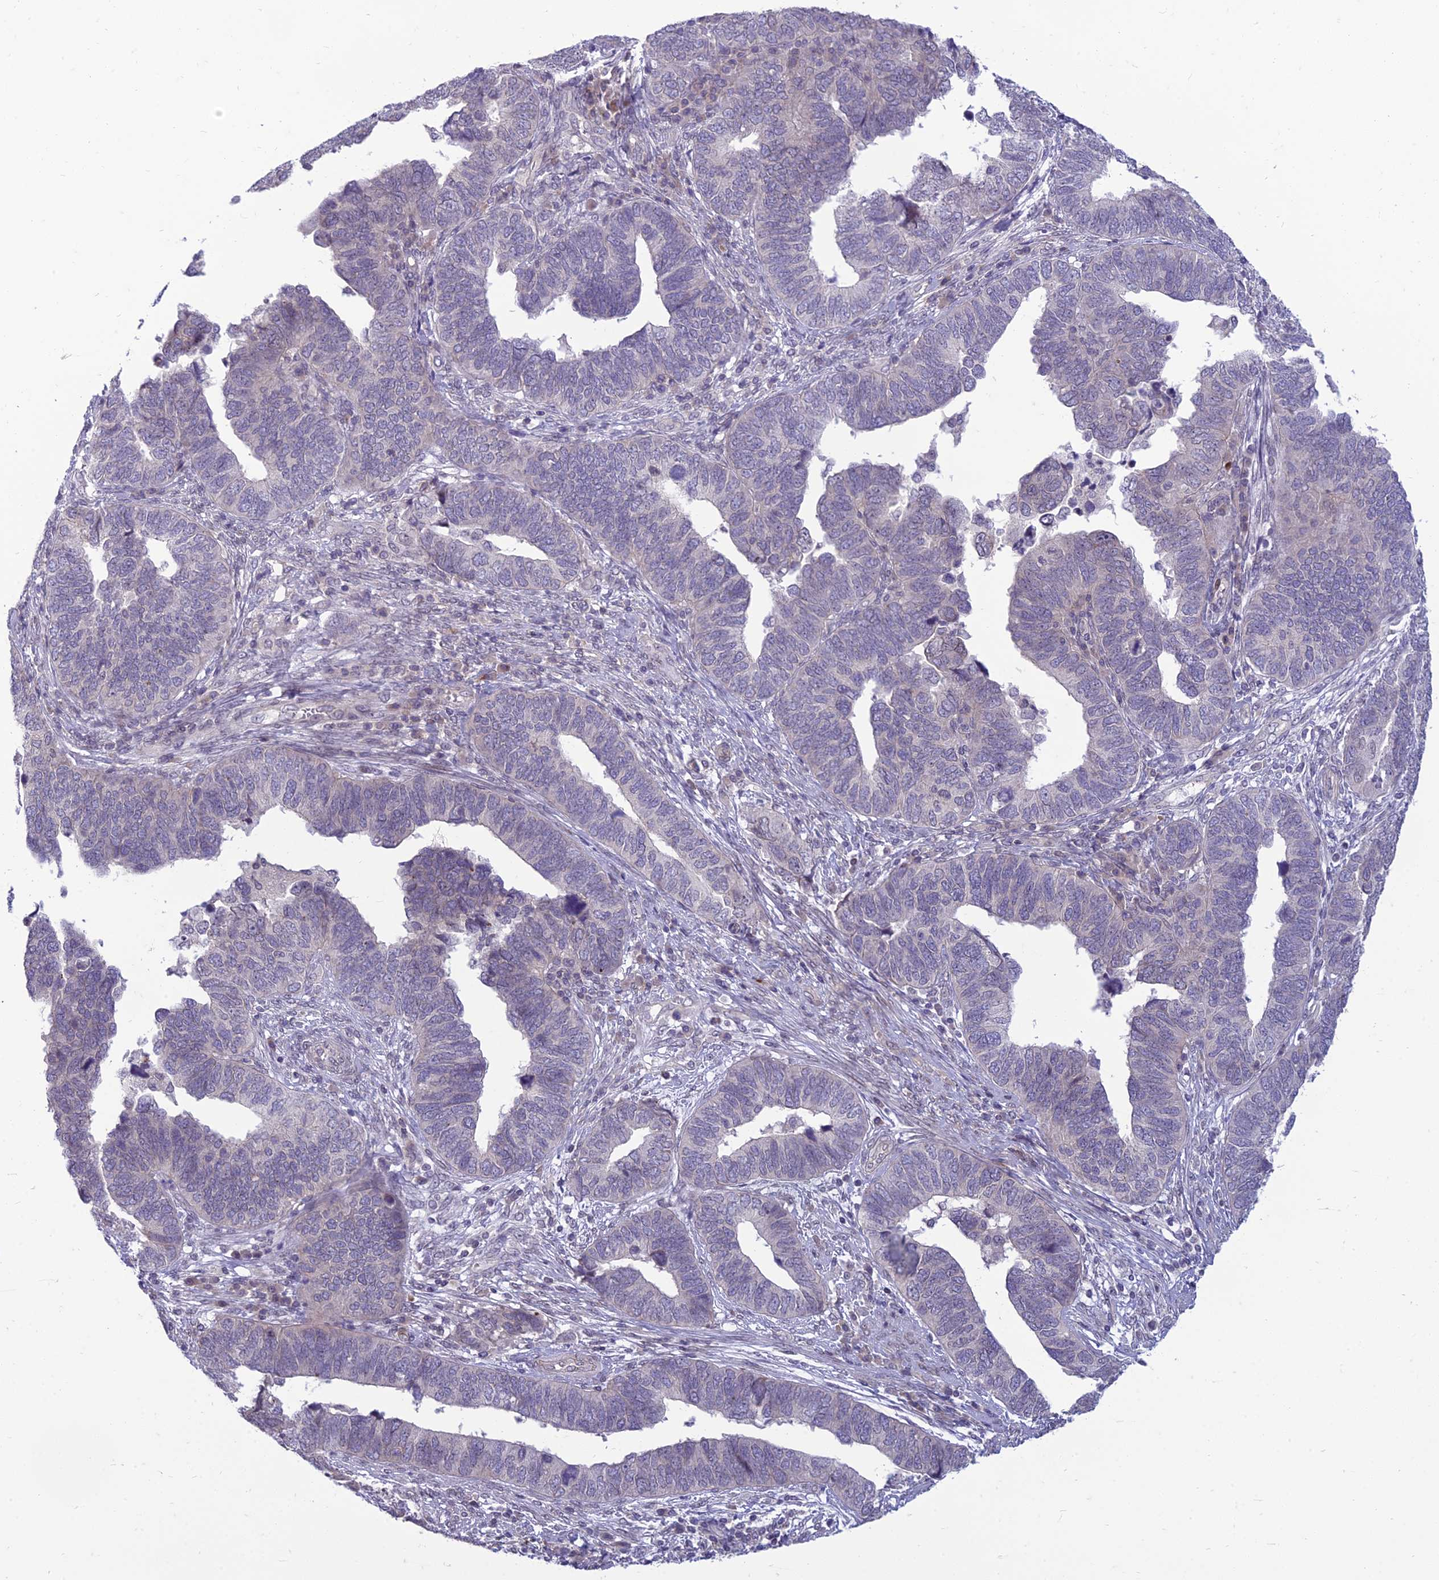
{"staining": {"intensity": "negative", "quantity": "none", "location": "none"}, "tissue": "endometrial cancer", "cell_type": "Tumor cells", "image_type": "cancer", "snomed": [{"axis": "morphology", "description": "Adenocarcinoma, NOS"}, {"axis": "topography", "description": "Endometrium"}], "caption": "Immunohistochemical staining of human endometrial cancer (adenocarcinoma) demonstrates no significant positivity in tumor cells. Nuclei are stained in blue.", "gene": "DTX2", "patient": {"sex": "female", "age": 79}}